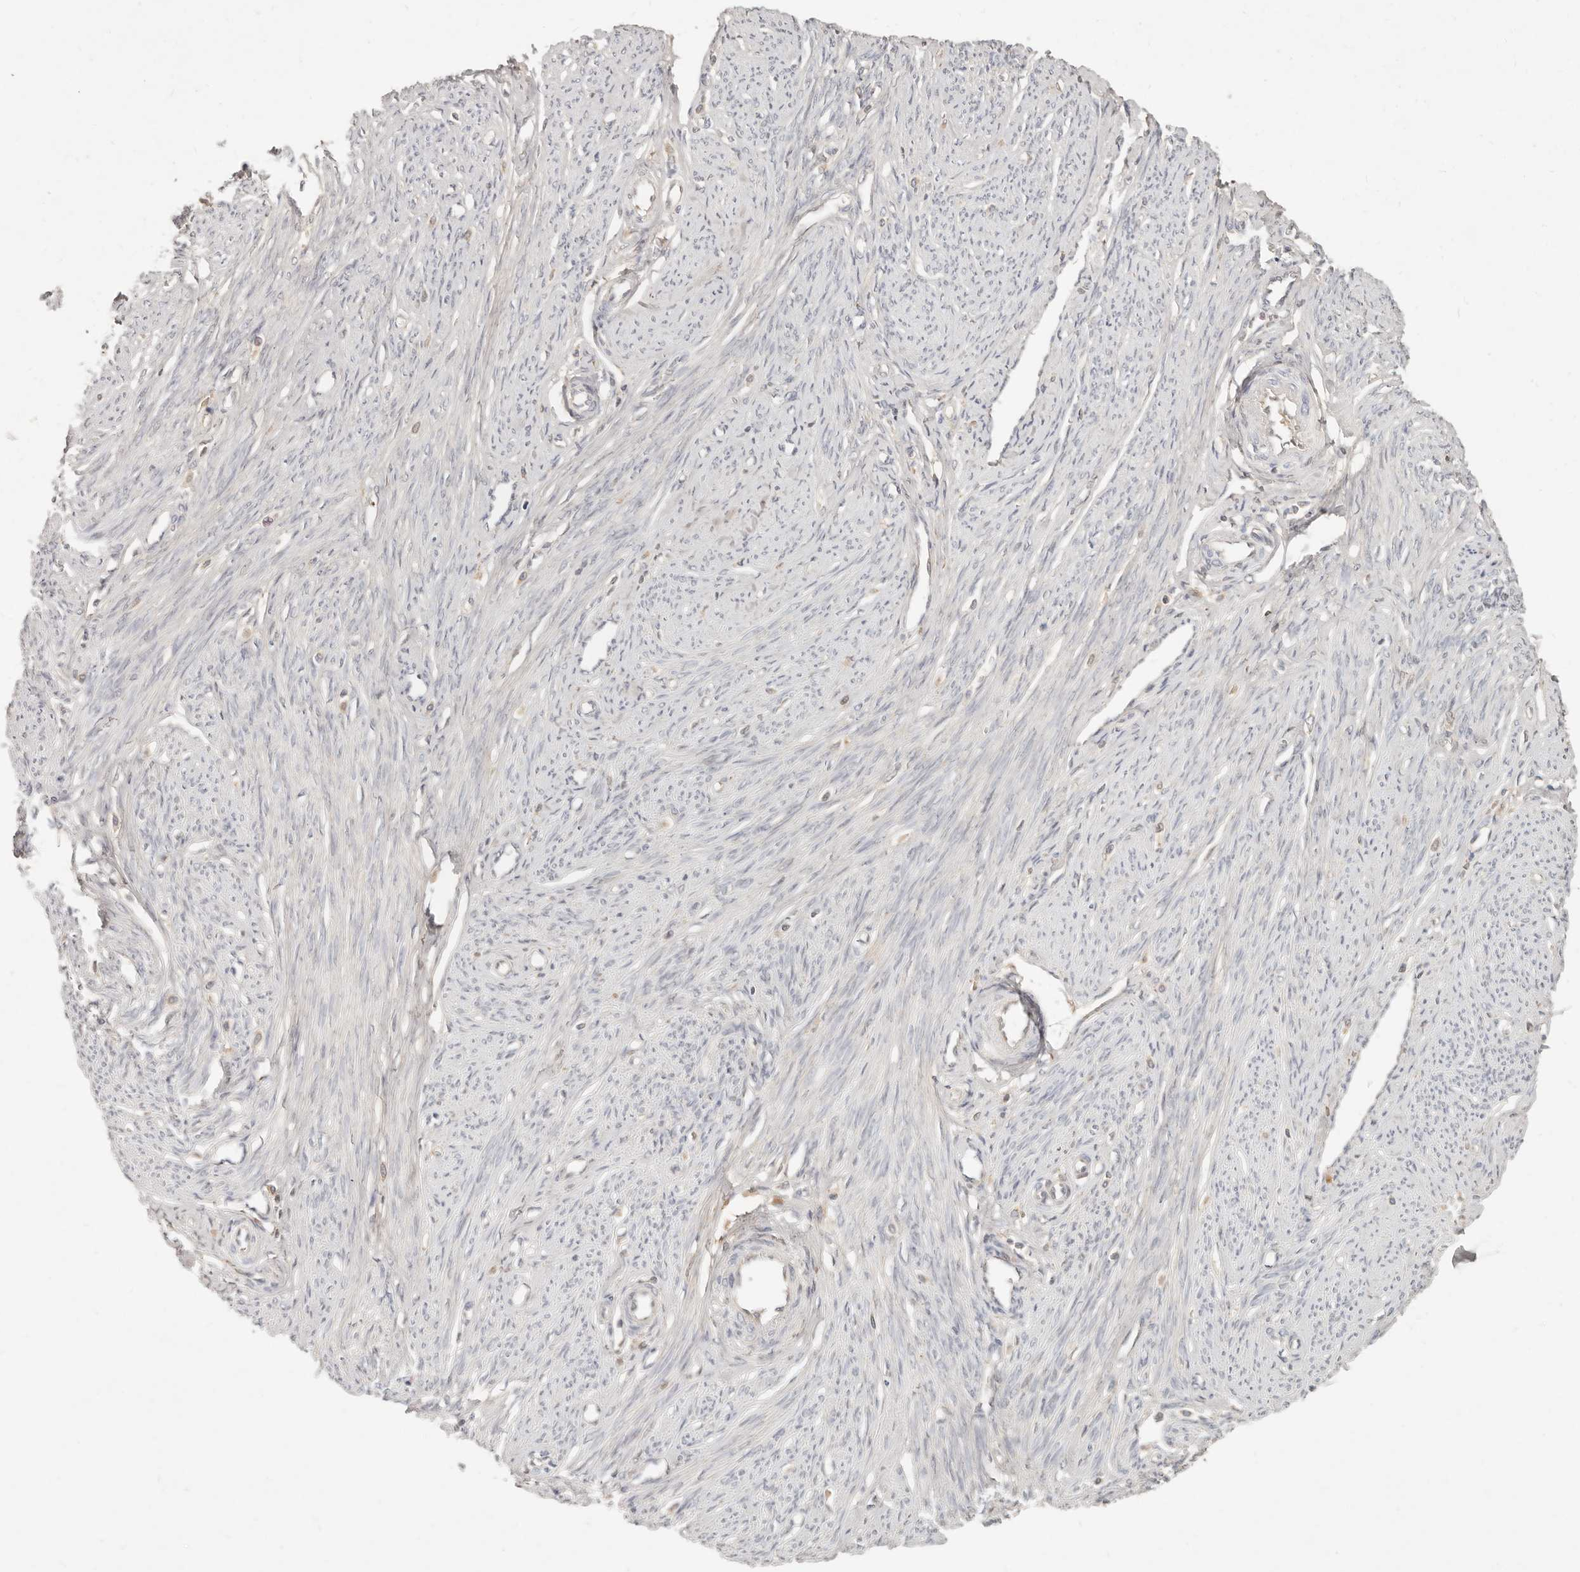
{"staining": {"intensity": "negative", "quantity": "none", "location": "none"}, "tissue": "endometrium", "cell_type": "Cells in endometrial stroma", "image_type": "normal", "snomed": [{"axis": "morphology", "description": "Normal tissue, NOS"}, {"axis": "topography", "description": "Endometrium"}], "caption": "Protein analysis of normal endometrium exhibits no significant expression in cells in endometrial stroma.", "gene": "NECAP2", "patient": {"sex": "female", "age": 56}}